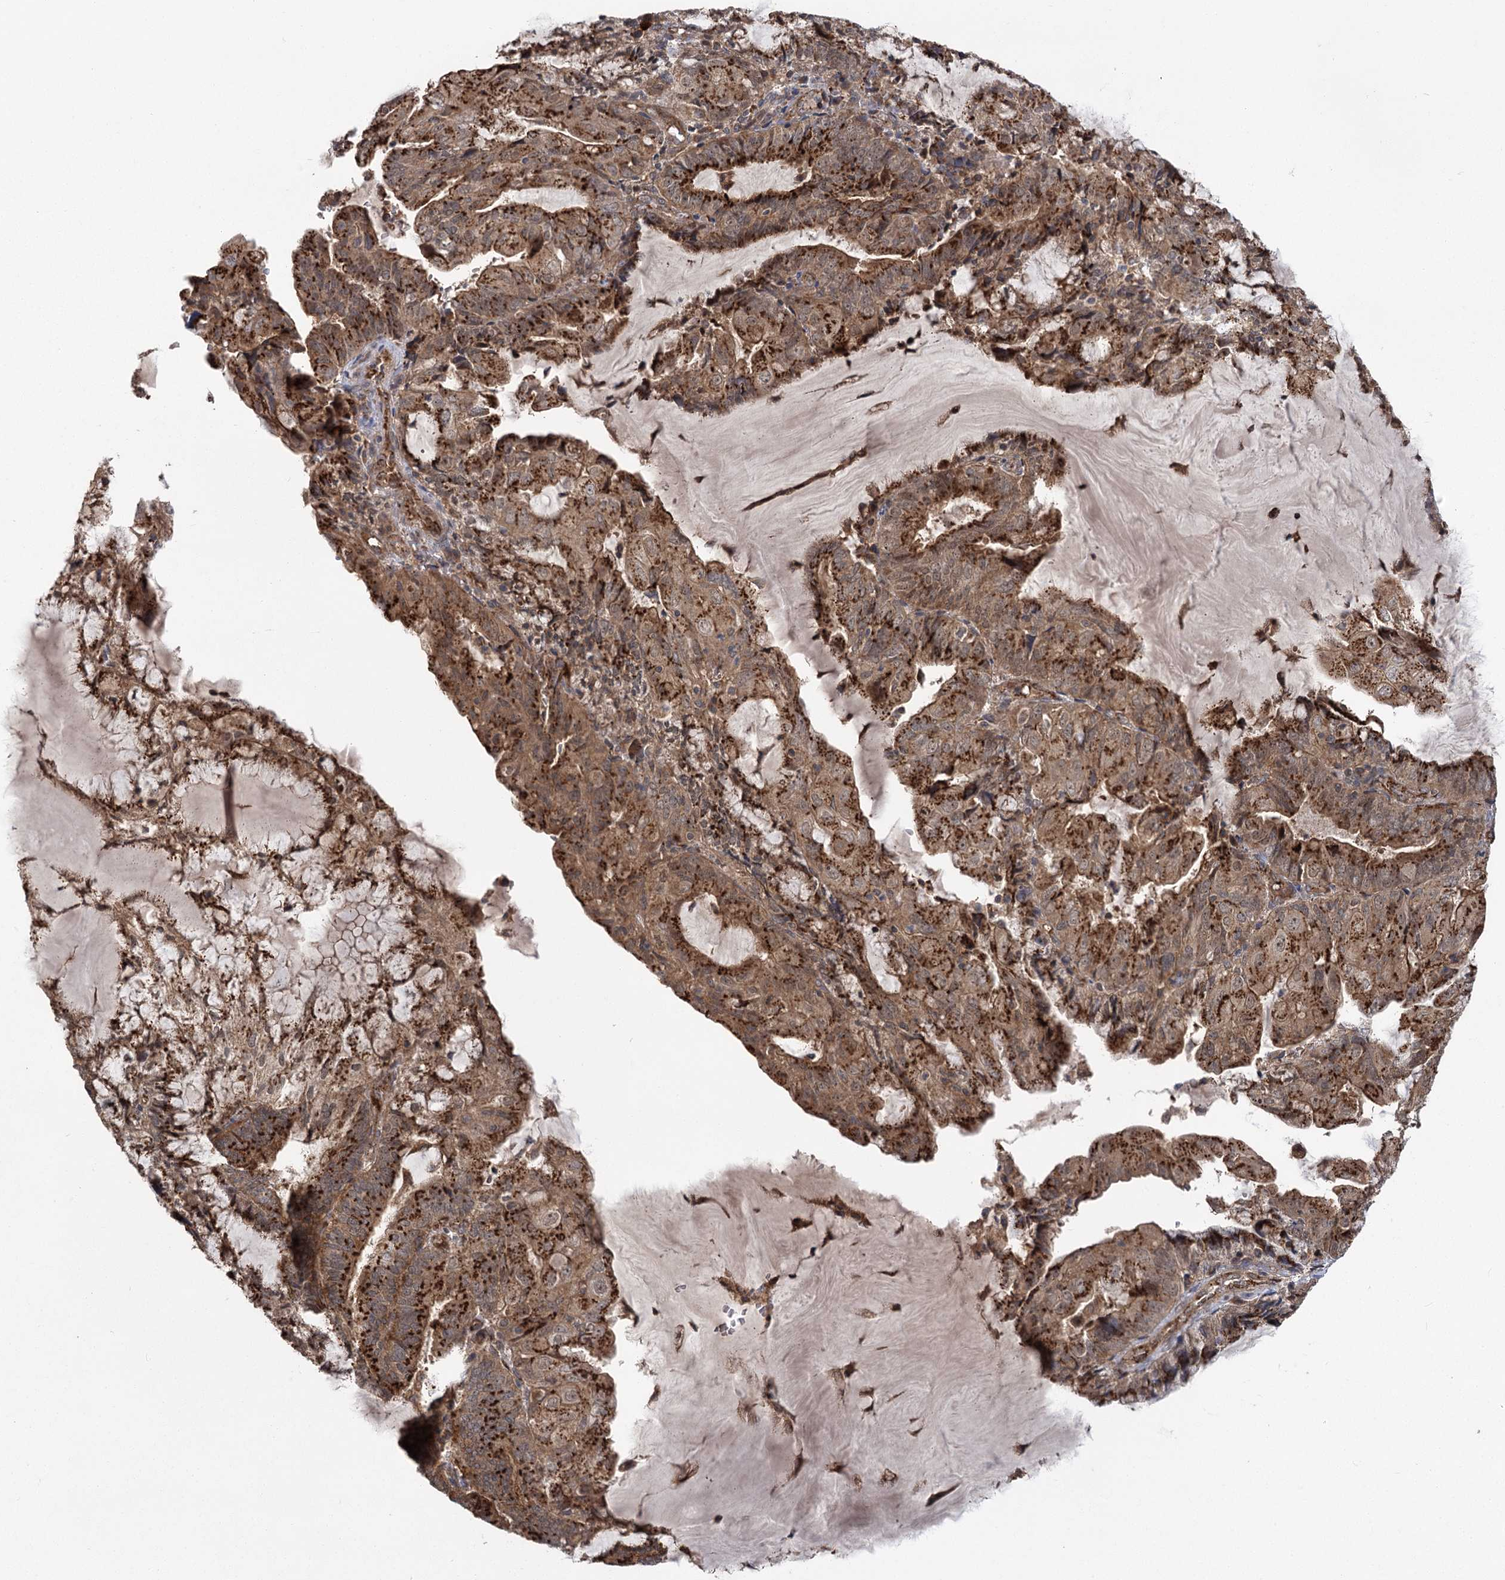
{"staining": {"intensity": "strong", "quantity": ">75%", "location": "cytoplasmic/membranous"}, "tissue": "endometrial cancer", "cell_type": "Tumor cells", "image_type": "cancer", "snomed": [{"axis": "morphology", "description": "Adenocarcinoma, NOS"}, {"axis": "topography", "description": "Endometrium"}], "caption": "This is an image of immunohistochemistry staining of endometrial cancer, which shows strong expression in the cytoplasmic/membranous of tumor cells.", "gene": "CARD19", "patient": {"sex": "female", "age": 81}}